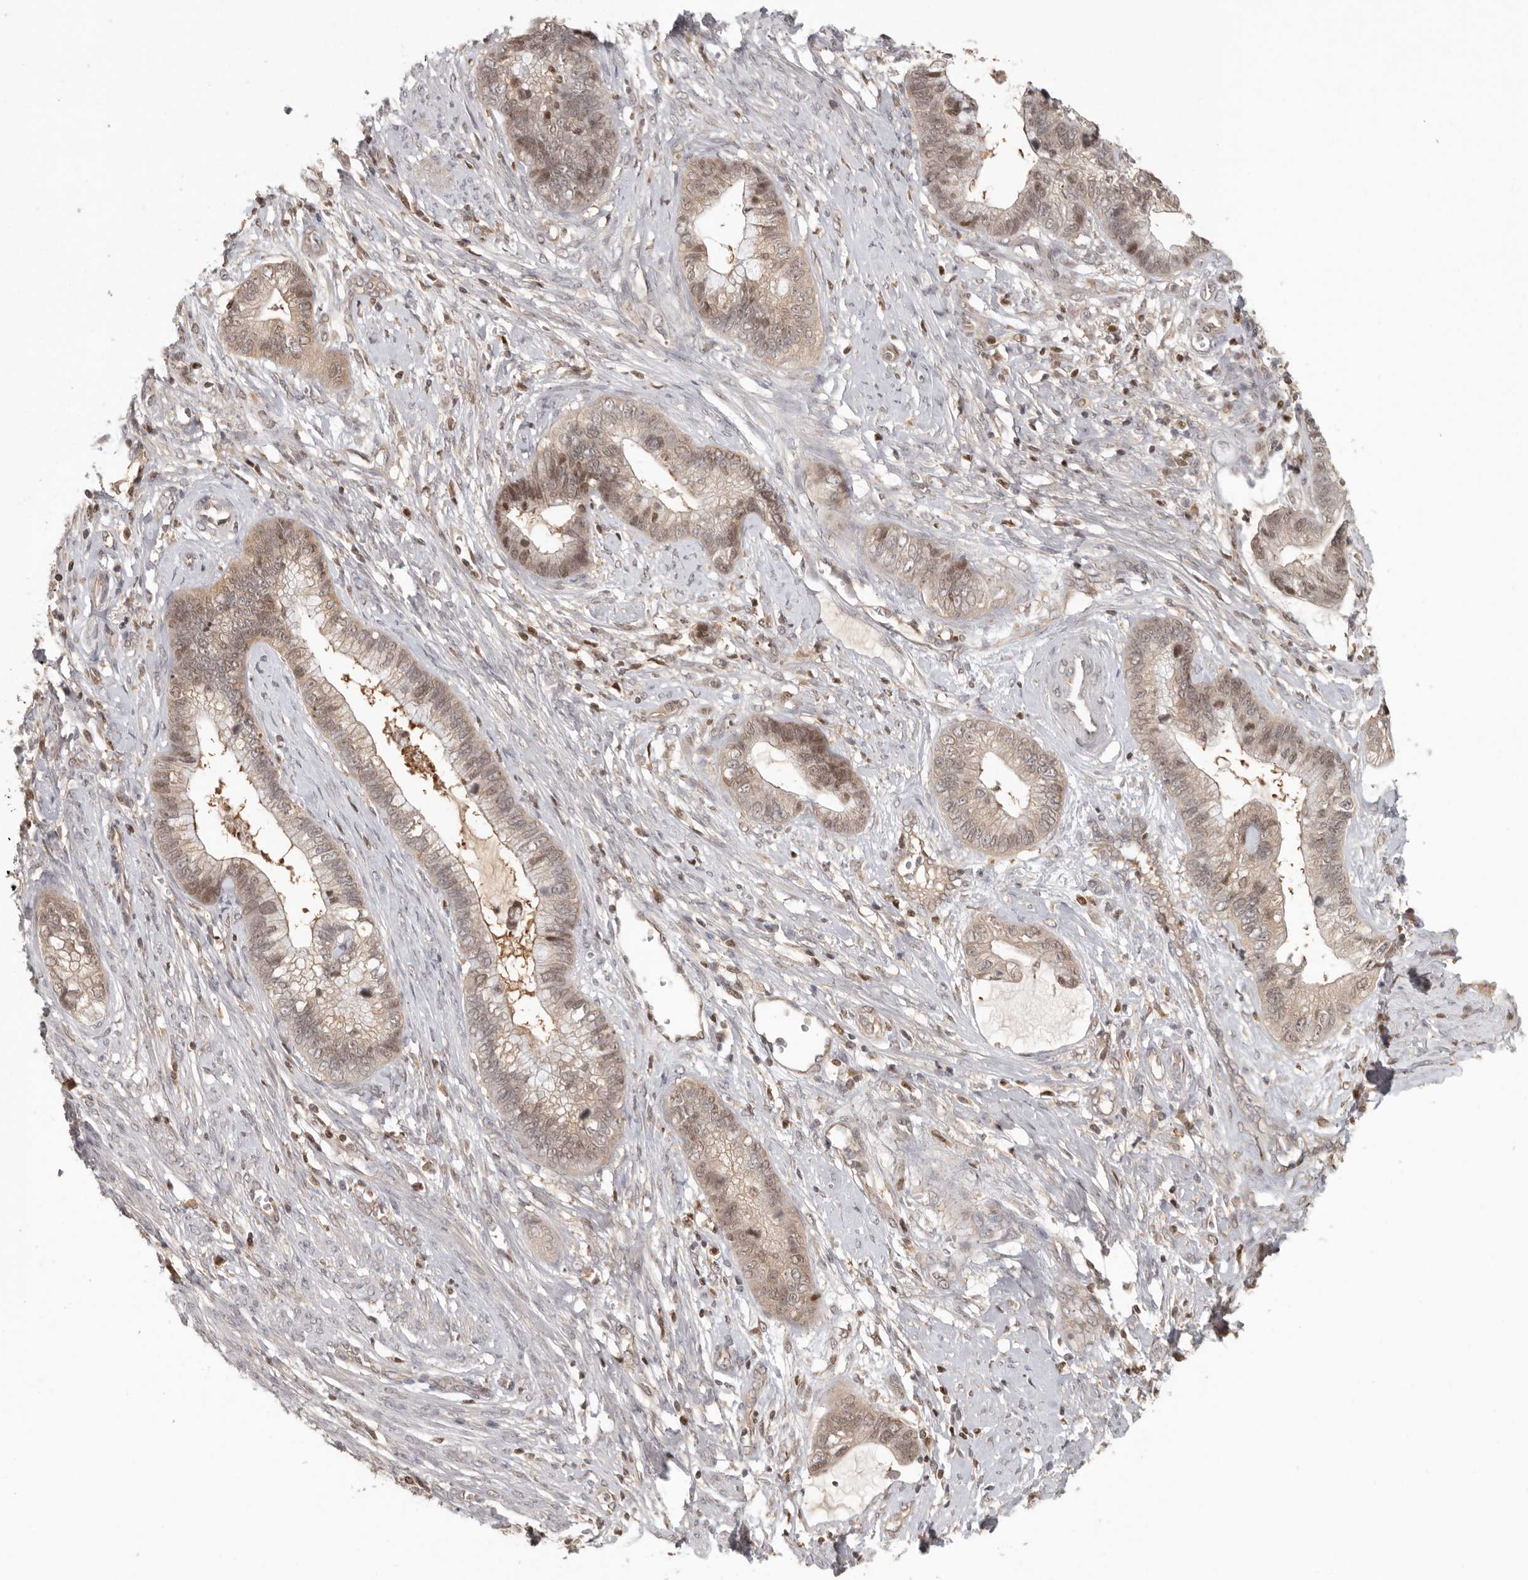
{"staining": {"intensity": "weak", "quantity": "25%-75%", "location": "cytoplasmic/membranous,nuclear"}, "tissue": "cervical cancer", "cell_type": "Tumor cells", "image_type": "cancer", "snomed": [{"axis": "morphology", "description": "Adenocarcinoma, NOS"}, {"axis": "topography", "description": "Cervix"}], "caption": "DAB immunohistochemical staining of cervical cancer demonstrates weak cytoplasmic/membranous and nuclear protein expression in about 25%-75% of tumor cells. The staining is performed using DAB (3,3'-diaminobenzidine) brown chromogen to label protein expression. The nuclei are counter-stained blue using hematoxylin.", "gene": "PSMA5", "patient": {"sex": "female", "age": 44}}